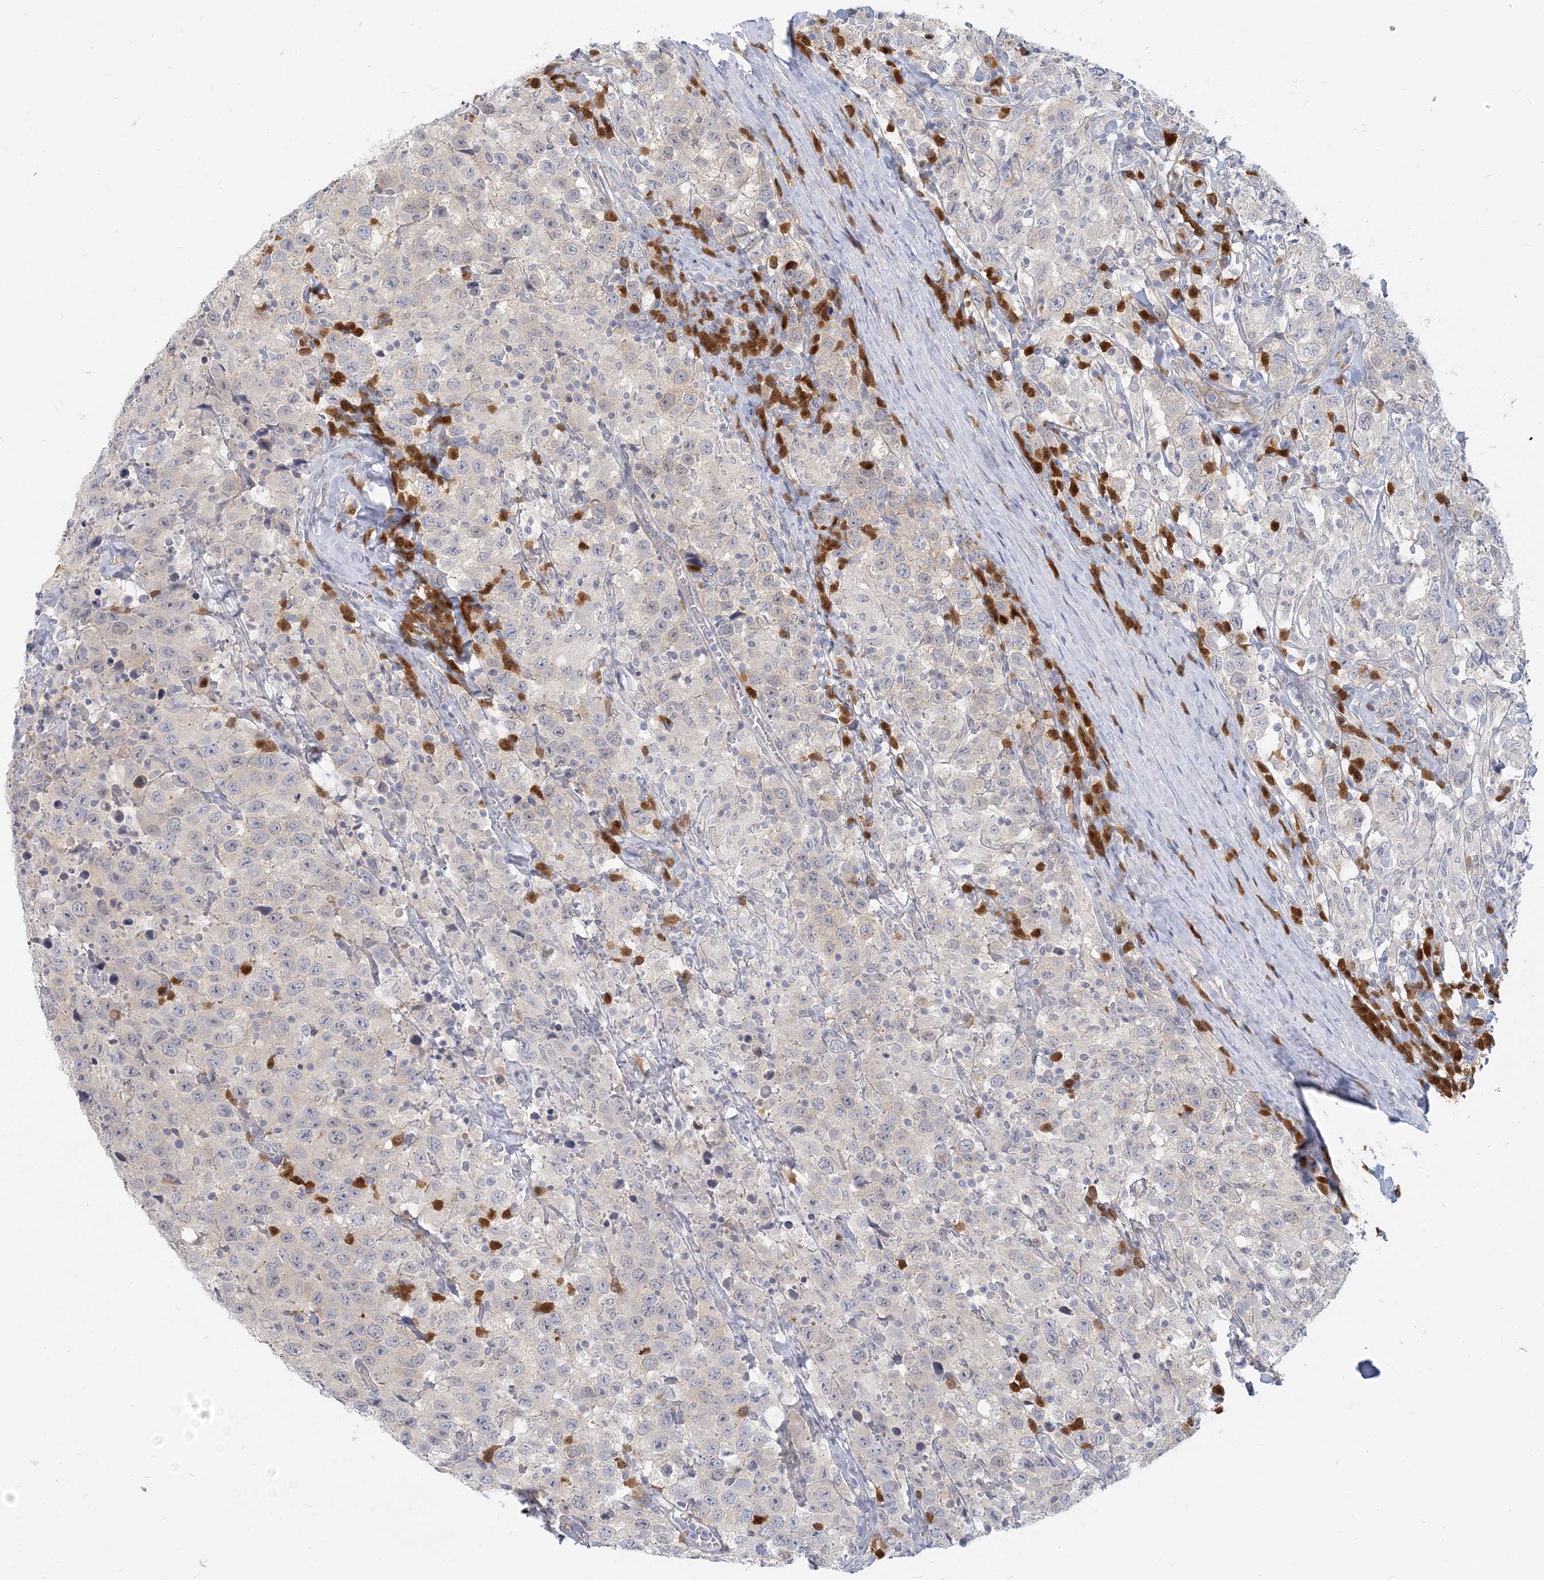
{"staining": {"intensity": "negative", "quantity": "none", "location": "none"}, "tissue": "testis cancer", "cell_type": "Tumor cells", "image_type": "cancer", "snomed": [{"axis": "morphology", "description": "Seminoma, NOS"}, {"axis": "topography", "description": "Testis"}], "caption": "Immunohistochemistry (IHC) of human testis cancer (seminoma) displays no positivity in tumor cells. (IHC, brightfield microscopy, high magnification).", "gene": "GMPPA", "patient": {"sex": "male", "age": 41}}